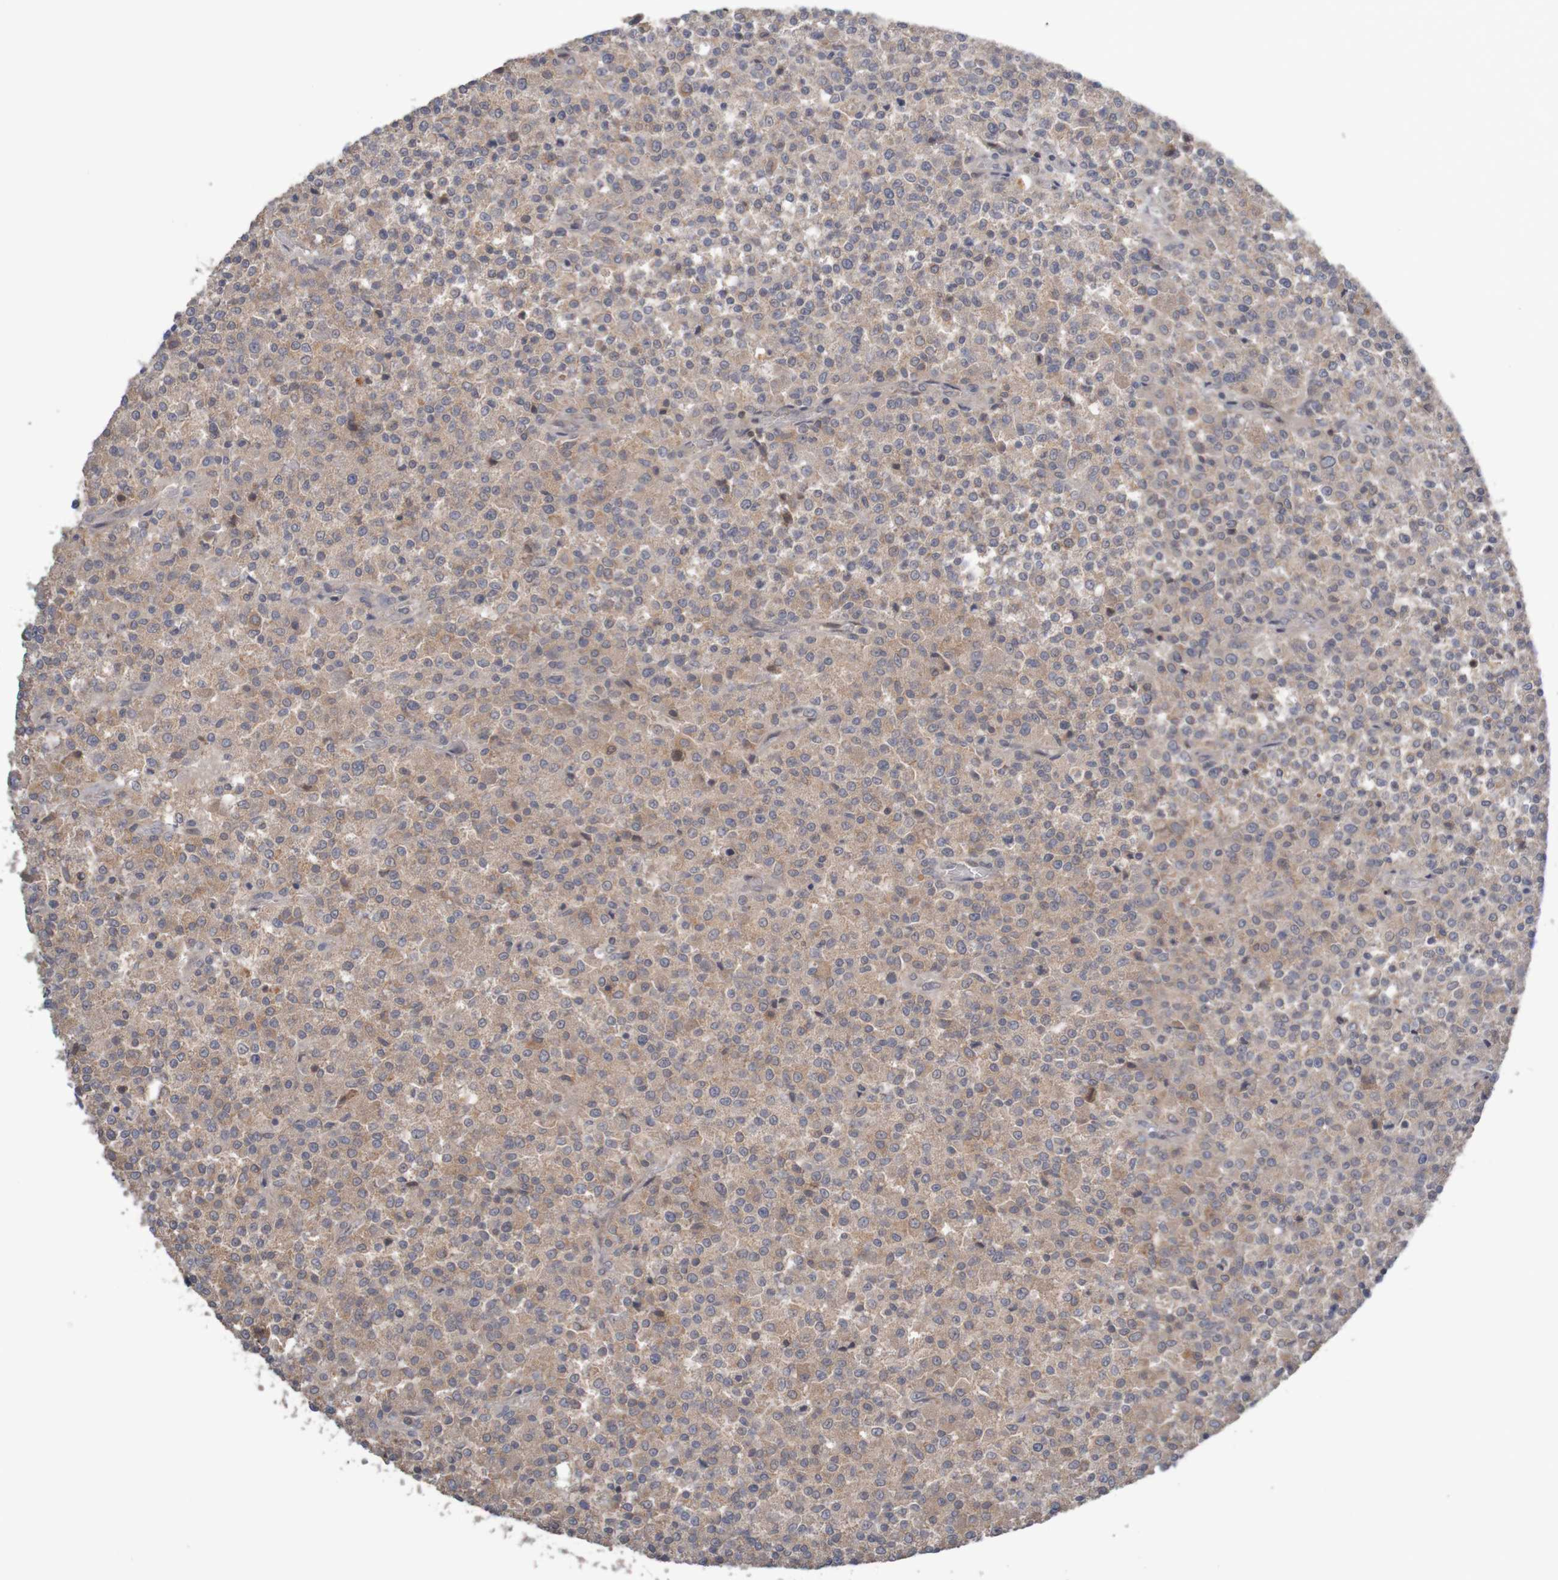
{"staining": {"intensity": "weak", "quantity": ">75%", "location": "cytoplasmic/membranous"}, "tissue": "testis cancer", "cell_type": "Tumor cells", "image_type": "cancer", "snomed": [{"axis": "morphology", "description": "Seminoma, NOS"}, {"axis": "topography", "description": "Testis"}], "caption": "Approximately >75% of tumor cells in testis cancer reveal weak cytoplasmic/membranous protein expression as visualized by brown immunohistochemical staining.", "gene": "ANKK1", "patient": {"sex": "male", "age": 59}}